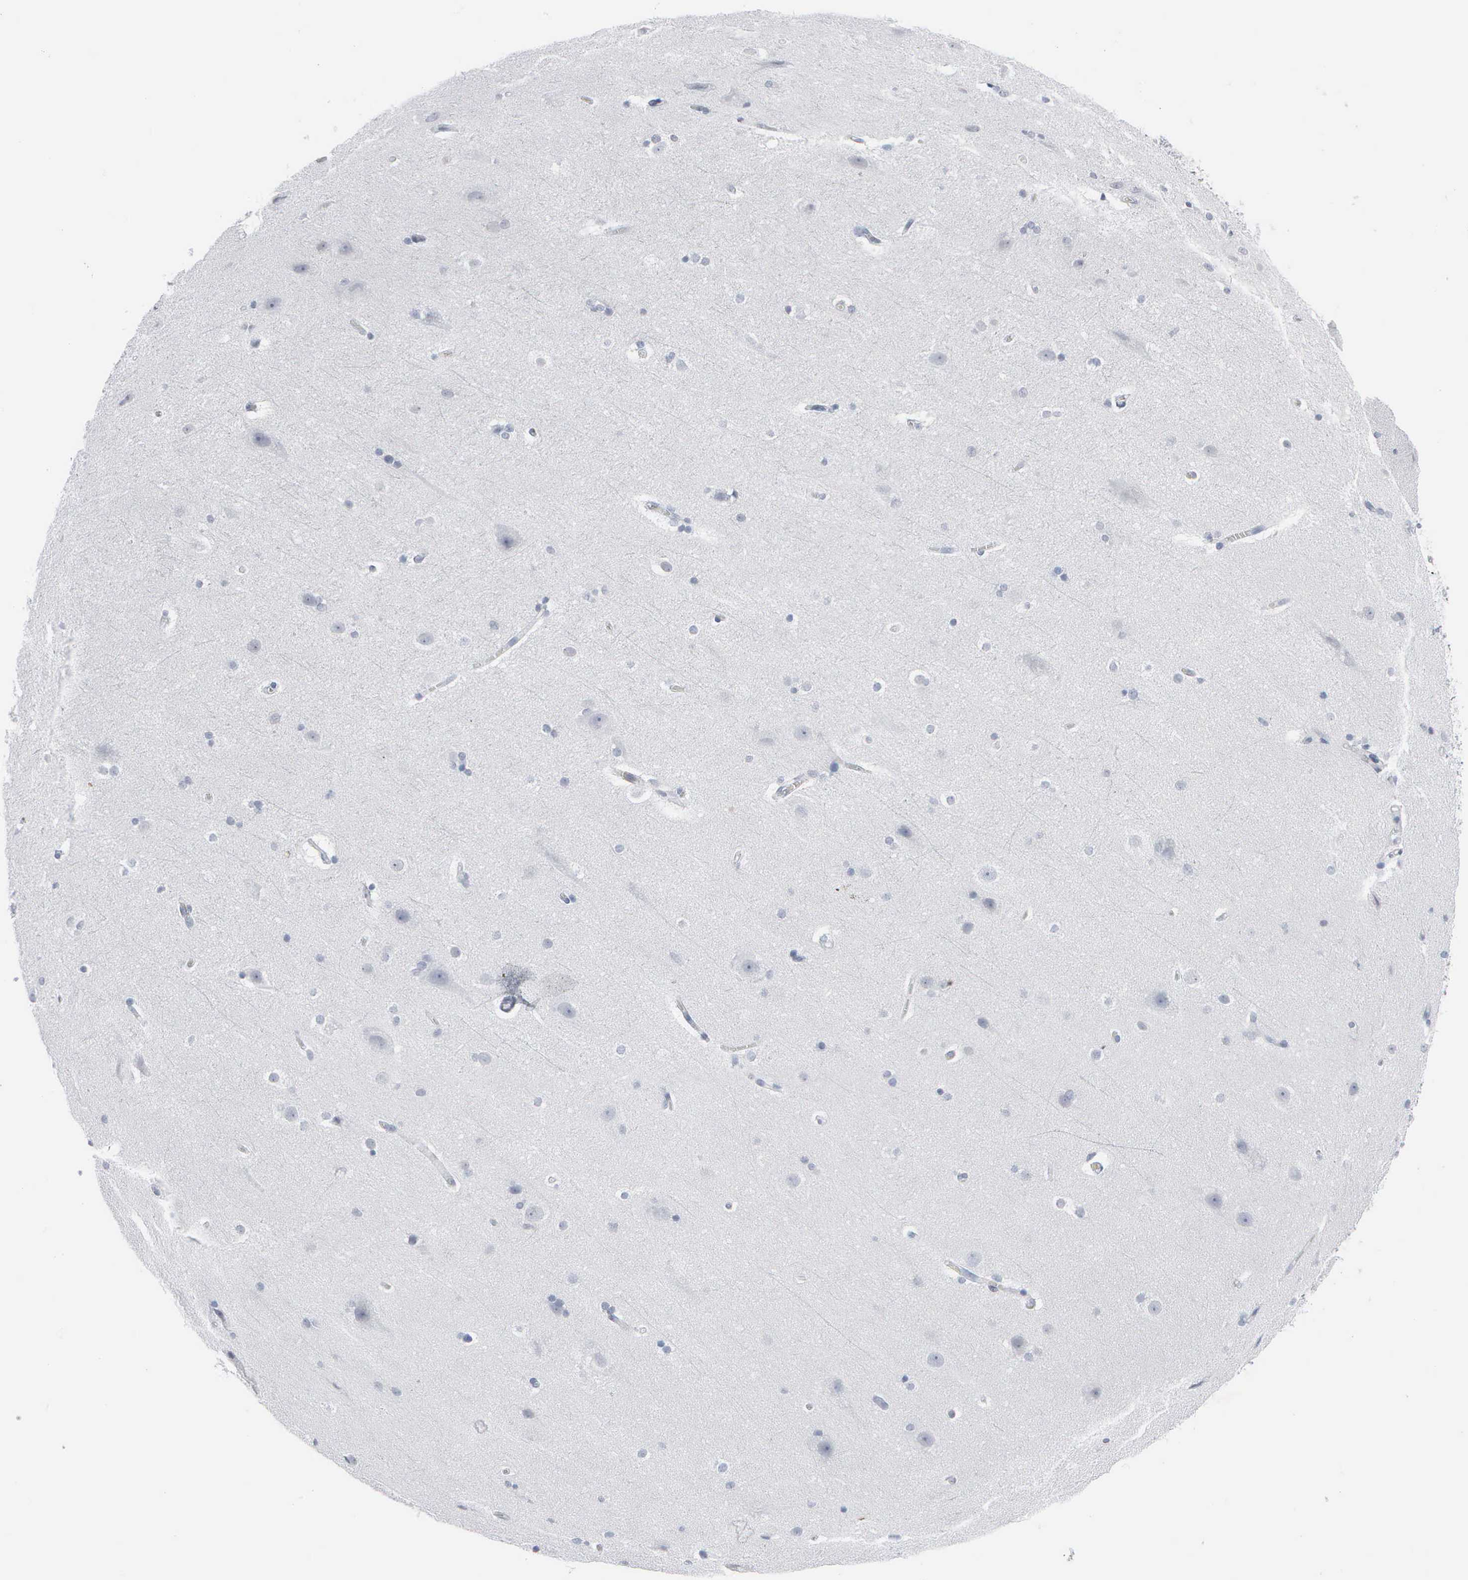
{"staining": {"intensity": "negative", "quantity": "none", "location": "none"}, "tissue": "cerebral cortex", "cell_type": "Endothelial cells", "image_type": "normal", "snomed": [{"axis": "morphology", "description": "Normal tissue, NOS"}, {"axis": "topography", "description": "Cerebral cortex"}, {"axis": "topography", "description": "Hippocampus"}], "caption": "This is a micrograph of immunohistochemistry (IHC) staining of normal cerebral cortex, which shows no positivity in endothelial cells.", "gene": "CCNB1", "patient": {"sex": "female", "age": 19}}